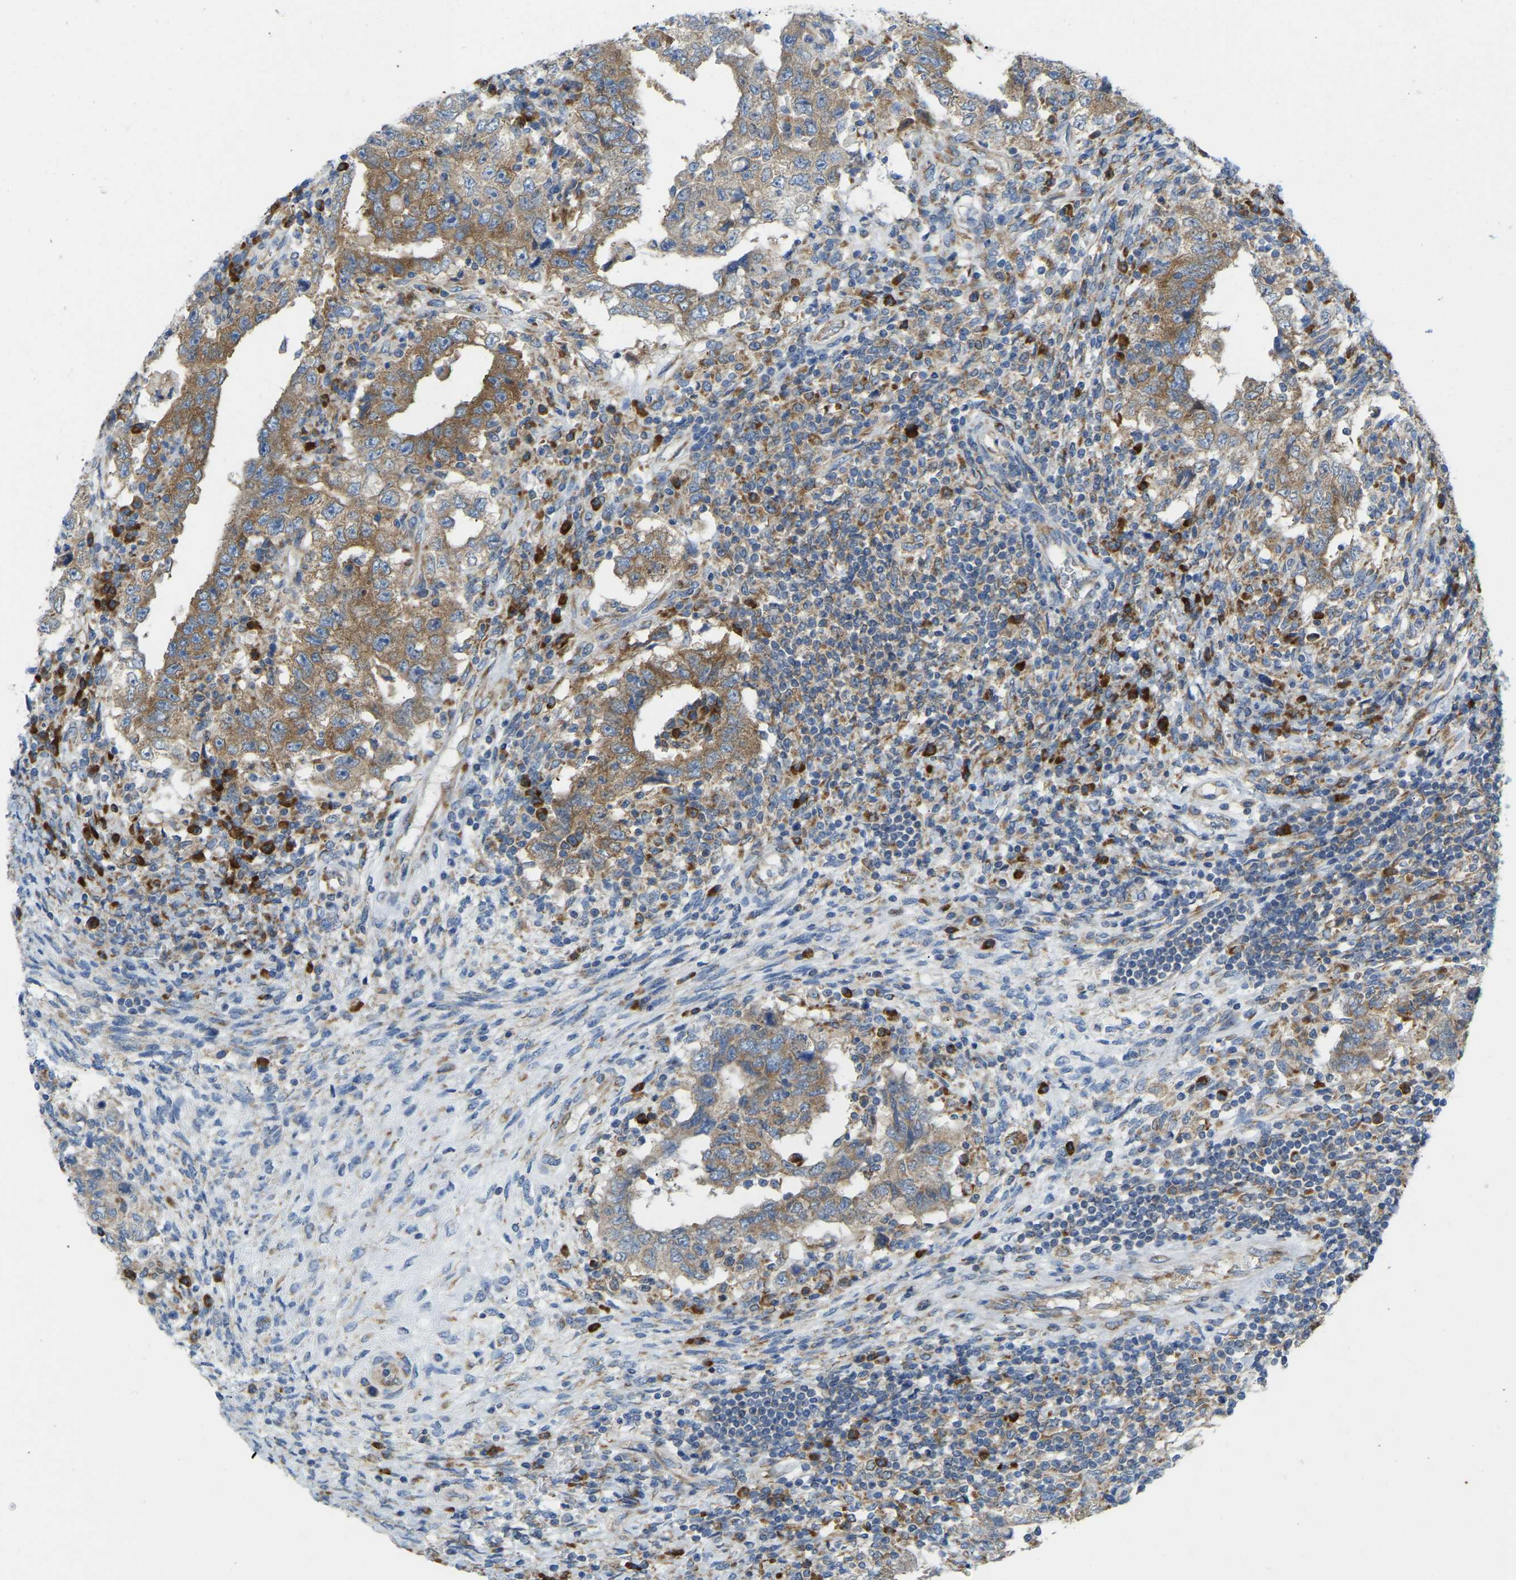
{"staining": {"intensity": "moderate", "quantity": ">75%", "location": "cytoplasmic/membranous"}, "tissue": "testis cancer", "cell_type": "Tumor cells", "image_type": "cancer", "snomed": [{"axis": "morphology", "description": "Carcinoma, Embryonal, NOS"}, {"axis": "topography", "description": "Testis"}], "caption": "Human testis cancer (embryonal carcinoma) stained with a protein marker exhibits moderate staining in tumor cells.", "gene": "SND1", "patient": {"sex": "male", "age": 26}}